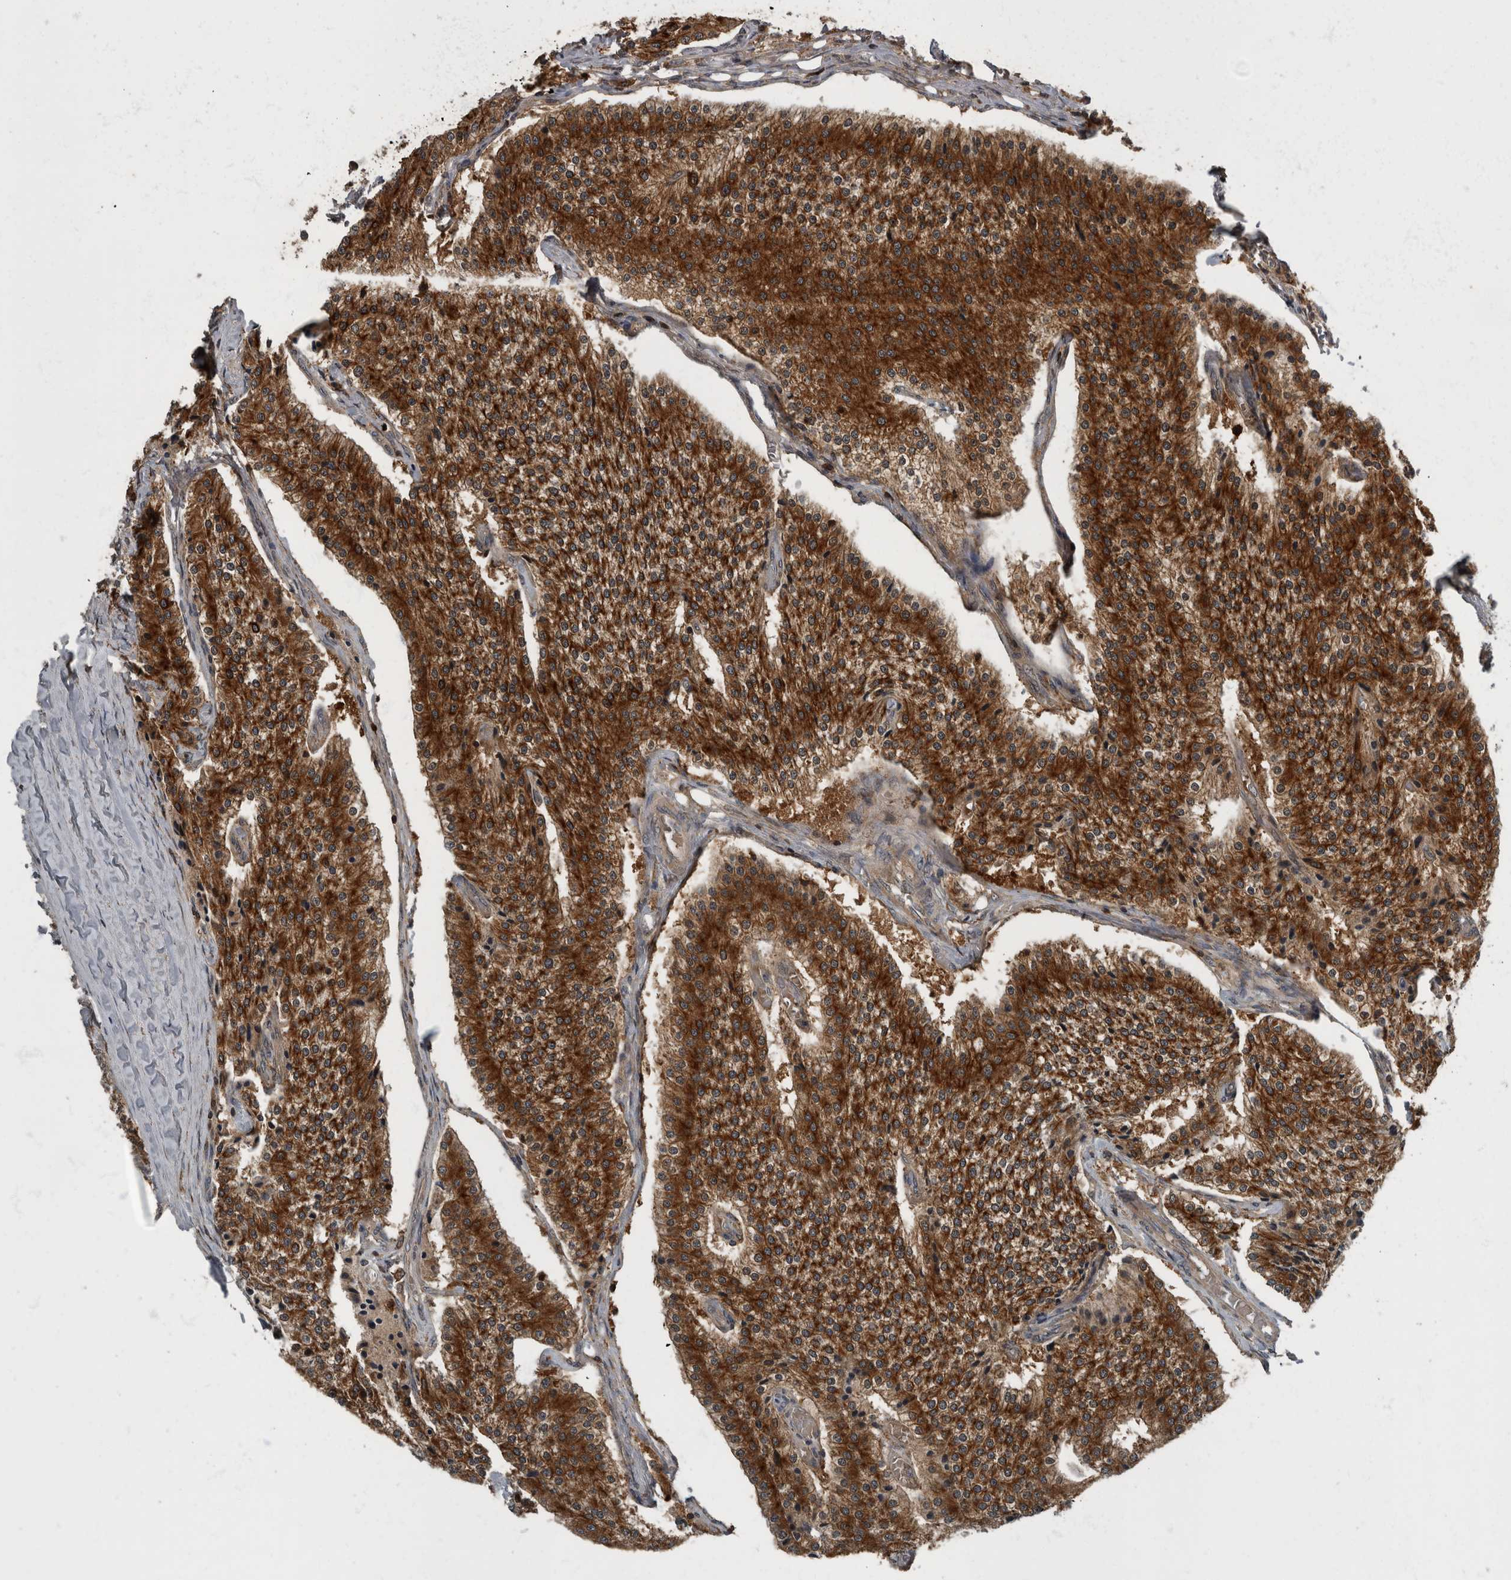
{"staining": {"intensity": "strong", "quantity": ">75%", "location": "cytoplasmic/membranous"}, "tissue": "carcinoid", "cell_type": "Tumor cells", "image_type": "cancer", "snomed": [{"axis": "morphology", "description": "Carcinoid, malignant, NOS"}, {"axis": "topography", "description": "Colon"}], "caption": "DAB immunohistochemical staining of carcinoid (malignant) reveals strong cytoplasmic/membranous protein positivity in approximately >75% of tumor cells.", "gene": "RABGGTB", "patient": {"sex": "female", "age": 52}}